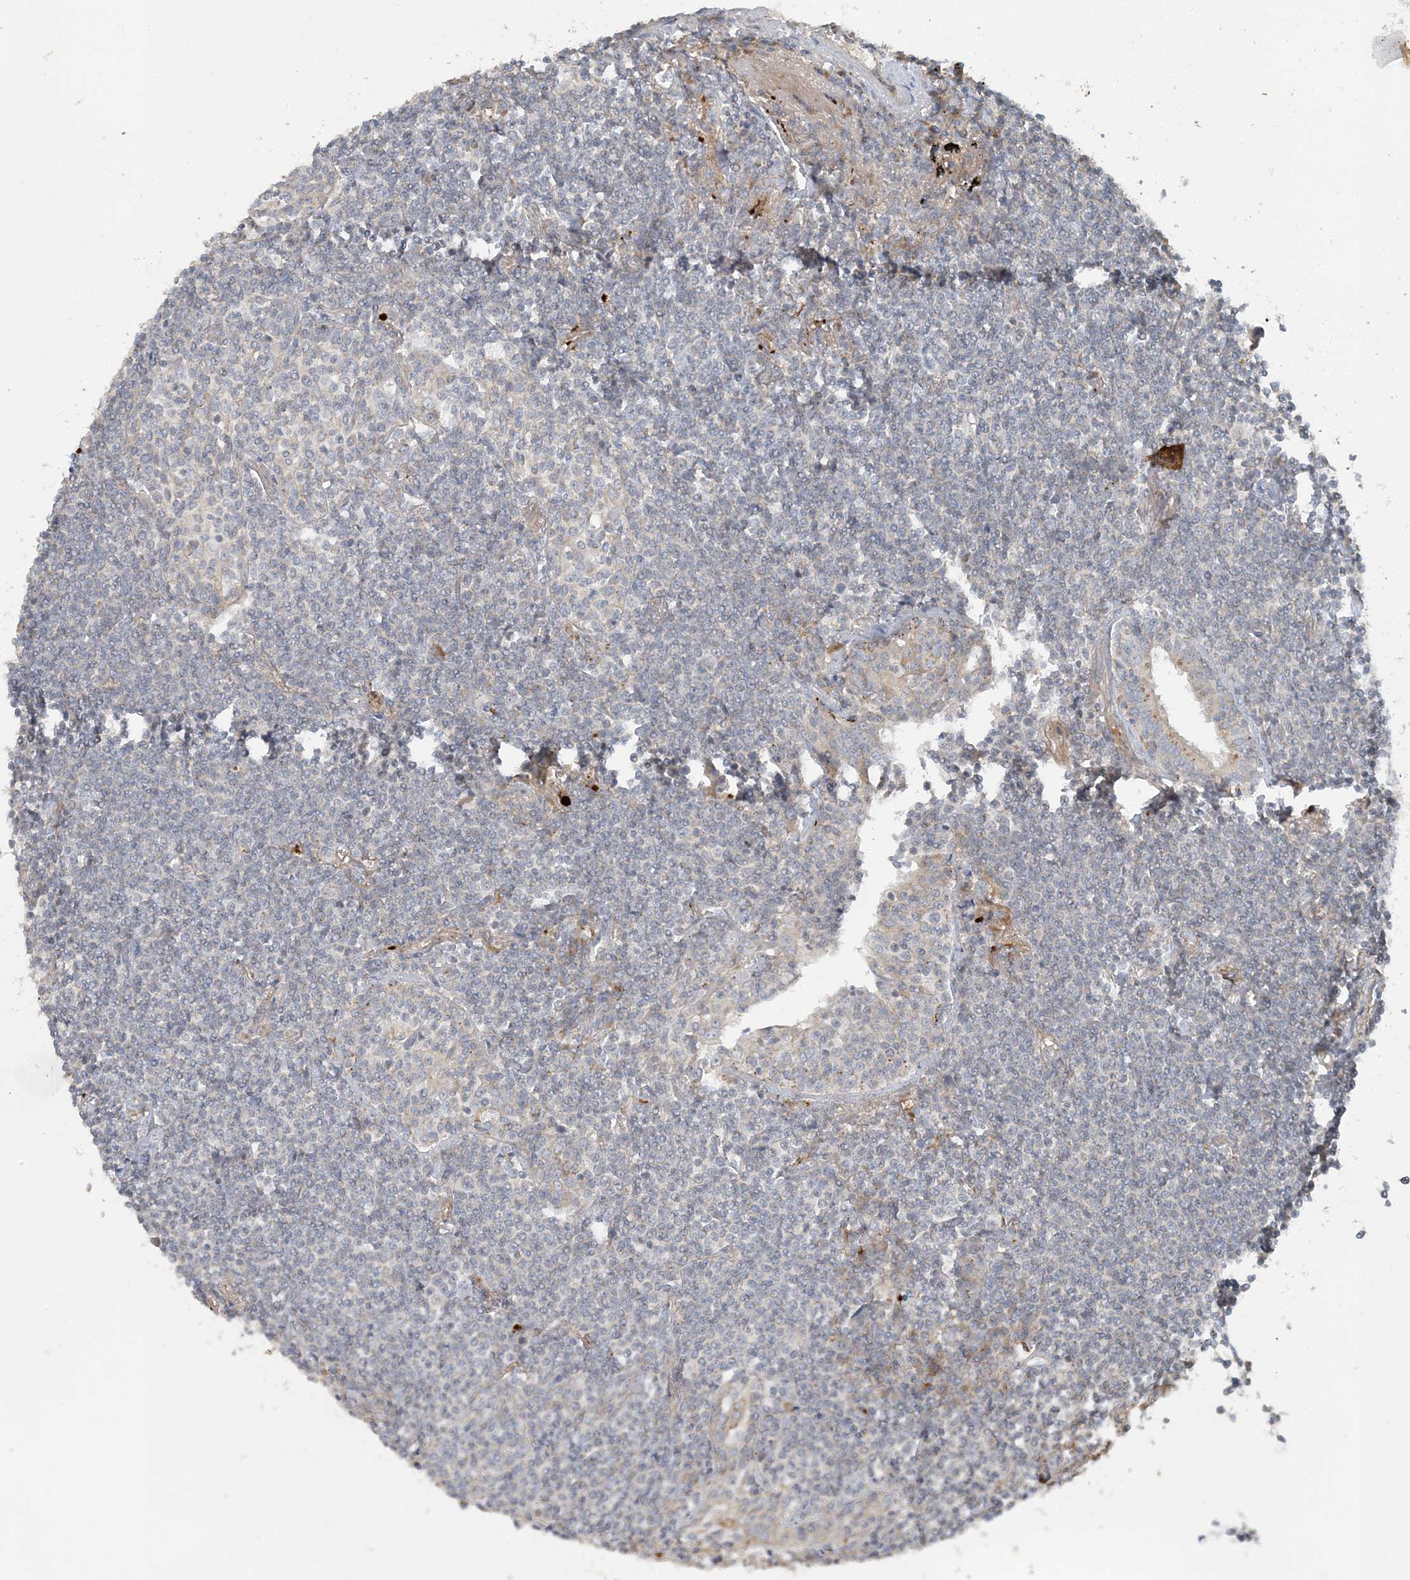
{"staining": {"intensity": "negative", "quantity": "none", "location": "none"}, "tissue": "lymphoma", "cell_type": "Tumor cells", "image_type": "cancer", "snomed": [{"axis": "morphology", "description": "Malignant lymphoma, non-Hodgkin's type, Low grade"}, {"axis": "topography", "description": "Lung"}], "caption": "This is an immunohistochemistry photomicrograph of malignant lymphoma, non-Hodgkin's type (low-grade). There is no positivity in tumor cells.", "gene": "LTN1", "patient": {"sex": "female", "age": 71}}